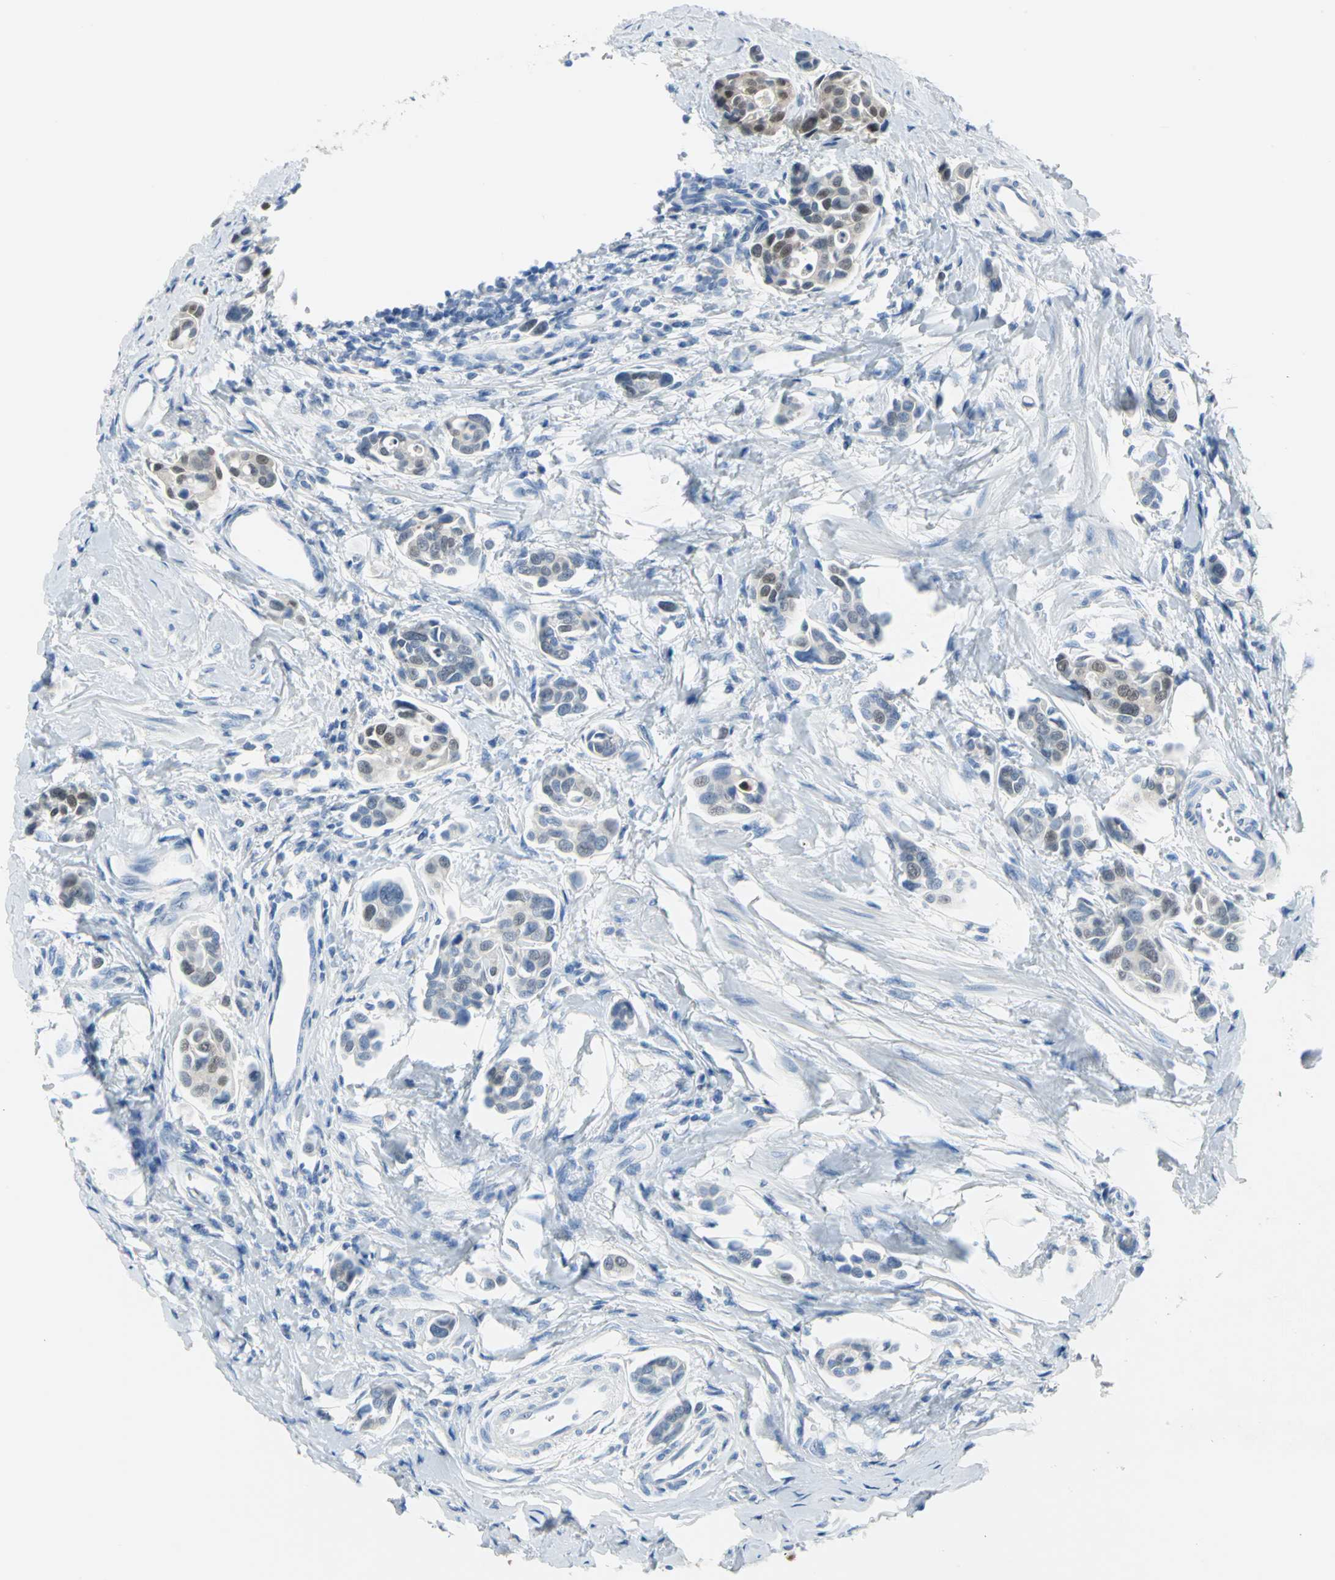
{"staining": {"intensity": "weak", "quantity": "<25%", "location": "cytoplasmic/membranous,nuclear"}, "tissue": "urothelial cancer", "cell_type": "Tumor cells", "image_type": "cancer", "snomed": [{"axis": "morphology", "description": "Urothelial carcinoma, High grade"}, {"axis": "topography", "description": "Urinary bladder"}], "caption": "Tumor cells are negative for brown protein staining in urothelial cancer.", "gene": "SFN", "patient": {"sex": "male", "age": 78}}